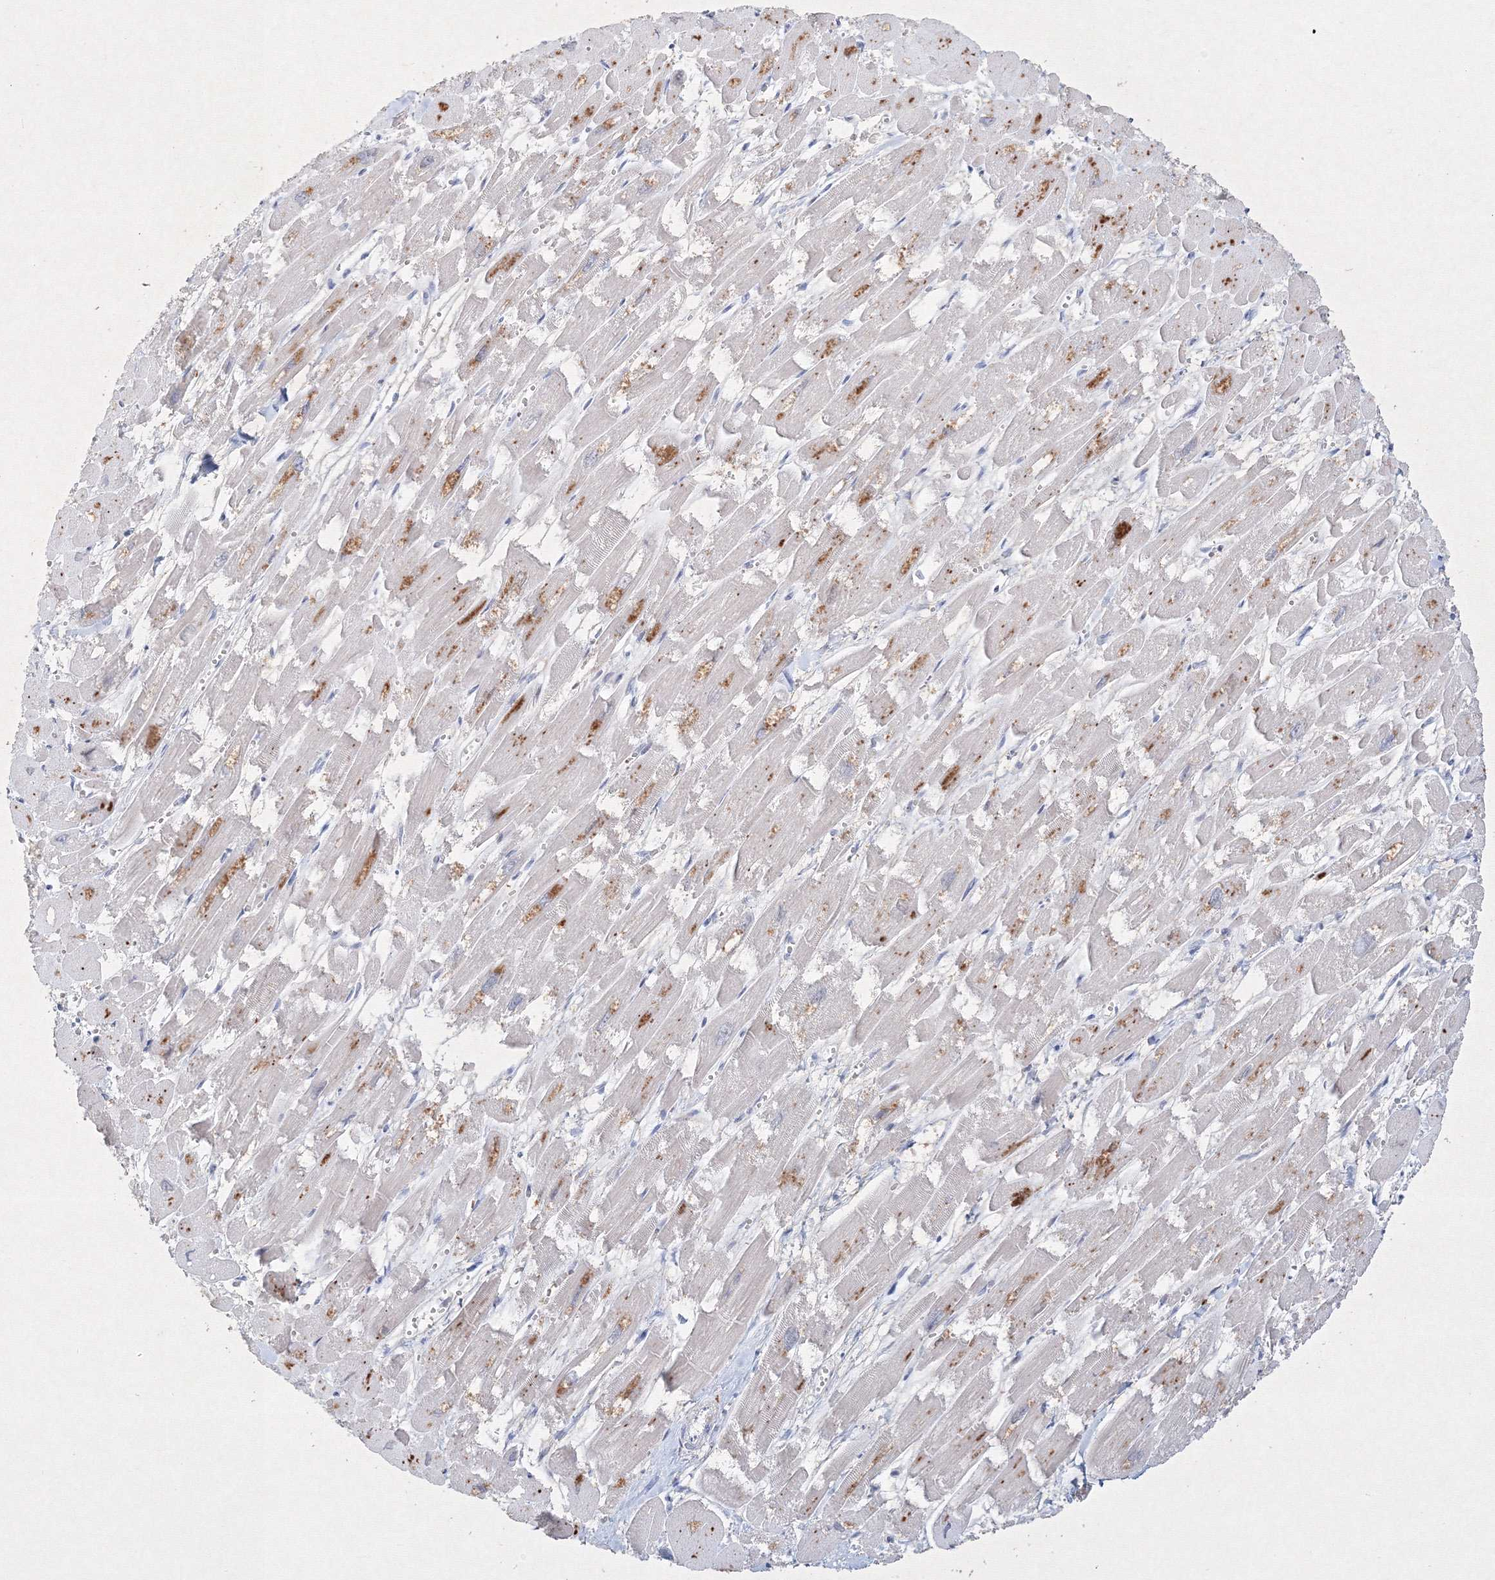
{"staining": {"intensity": "moderate", "quantity": "<25%", "location": "cytoplasmic/membranous"}, "tissue": "heart muscle", "cell_type": "Cardiomyocytes", "image_type": "normal", "snomed": [{"axis": "morphology", "description": "Normal tissue, NOS"}, {"axis": "topography", "description": "Heart"}], "caption": "Protein staining of unremarkable heart muscle shows moderate cytoplasmic/membranous positivity in about <25% of cardiomyocytes.", "gene": "CXXC4", "patient": {"sex": "male", "age": 54}}